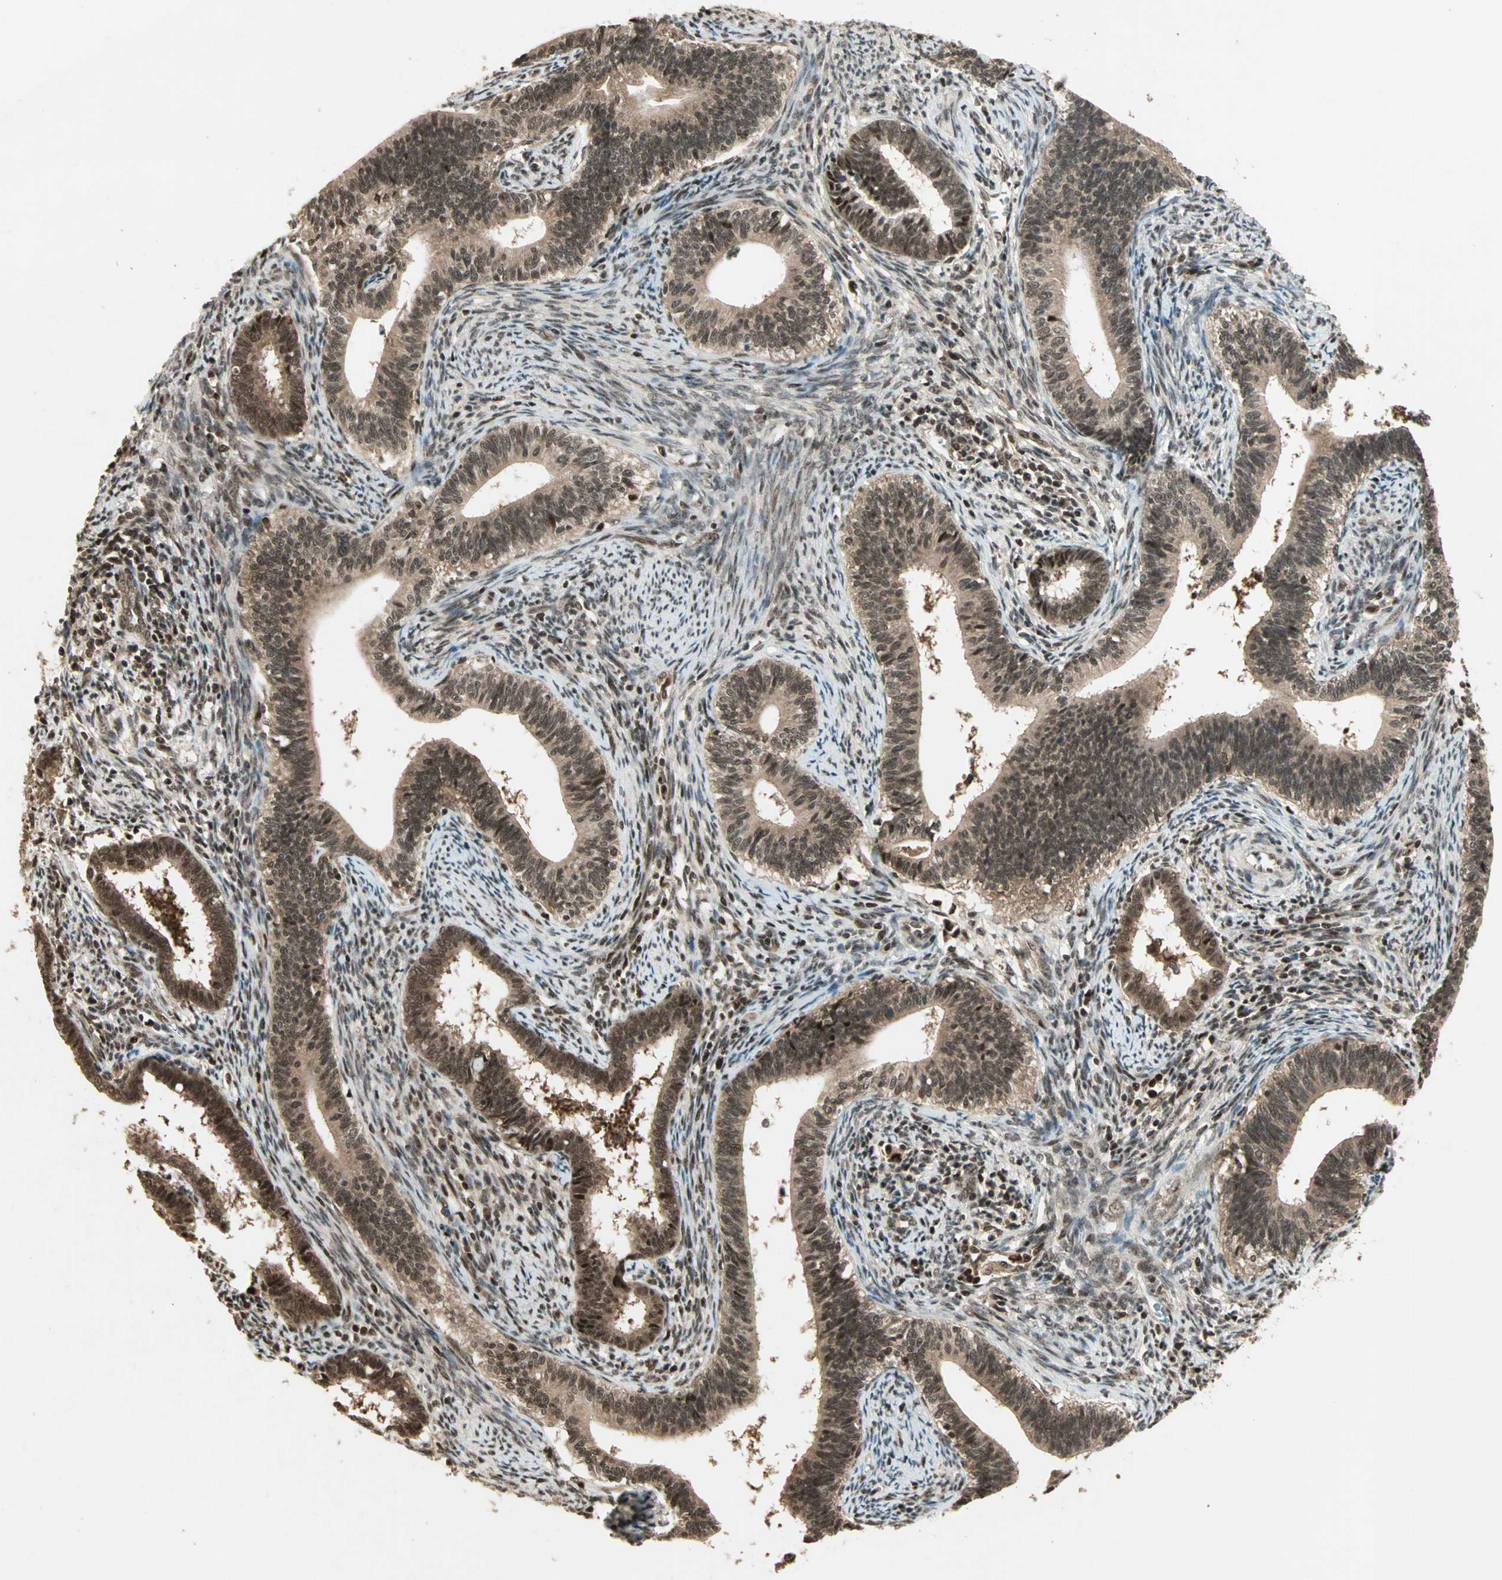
{"staining": {"intensity": "strong", "quantity": ">75%", "location": "cytoplasmic/membranous,nuclear"}, "tissue": "cervical cancer", "cell_type": "Tumor cells", "image_type": "cancer", "snomed": [{"axis": "morphology", "description": "Adenocarcinoma, NOS"}, {"axis": "topography", "description": "Cervix"}], "caption": "Protein staining demonstrates strong cytoplasmic/membranous and nuclear expression in about >75% of tumor cells in cervical cancer (adenocarcinoma).", "gene": "ZNF44", "patient": {"sex": "female", "age": 44}}